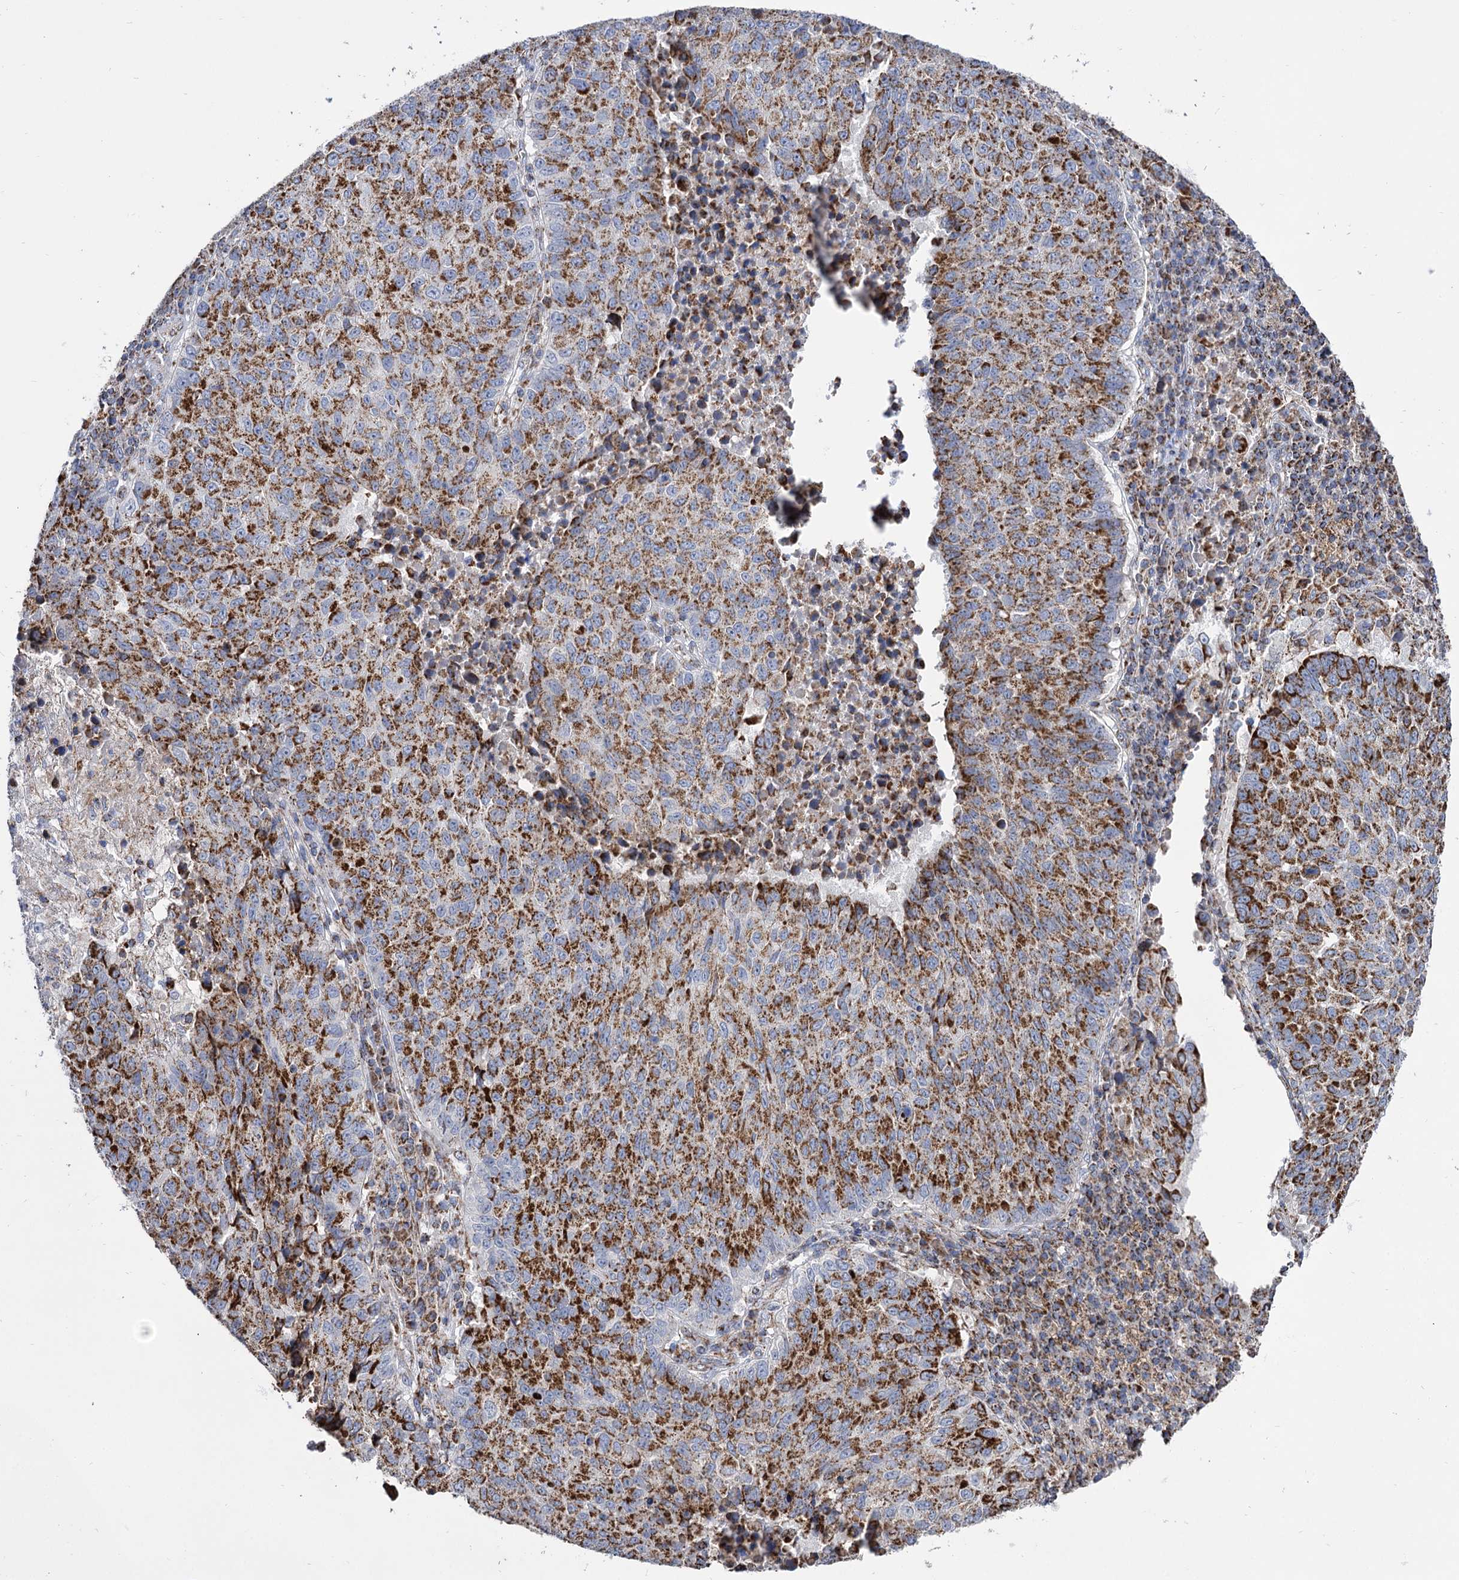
{"staining": {"intensity": "strong", "quantity": ">75%", "location": "cytoplasmic/membranous"}, "tissue": "lung cancer", "cell_type": "Tumor cells", "image_type": "cancer", "snomed": [{"axis": "morphology", "description": "Squamous cell carcinoma, NOS"}, {"axis": "topography", "description": "Lung"}], "caption": "Human lung cancer stained with a brown dye shows strong cytoplasmic/membranous positive expression in about >75% of tumor cells.", "gene": "ABHD10", "patient": {"sex": "male", "age": 73}}